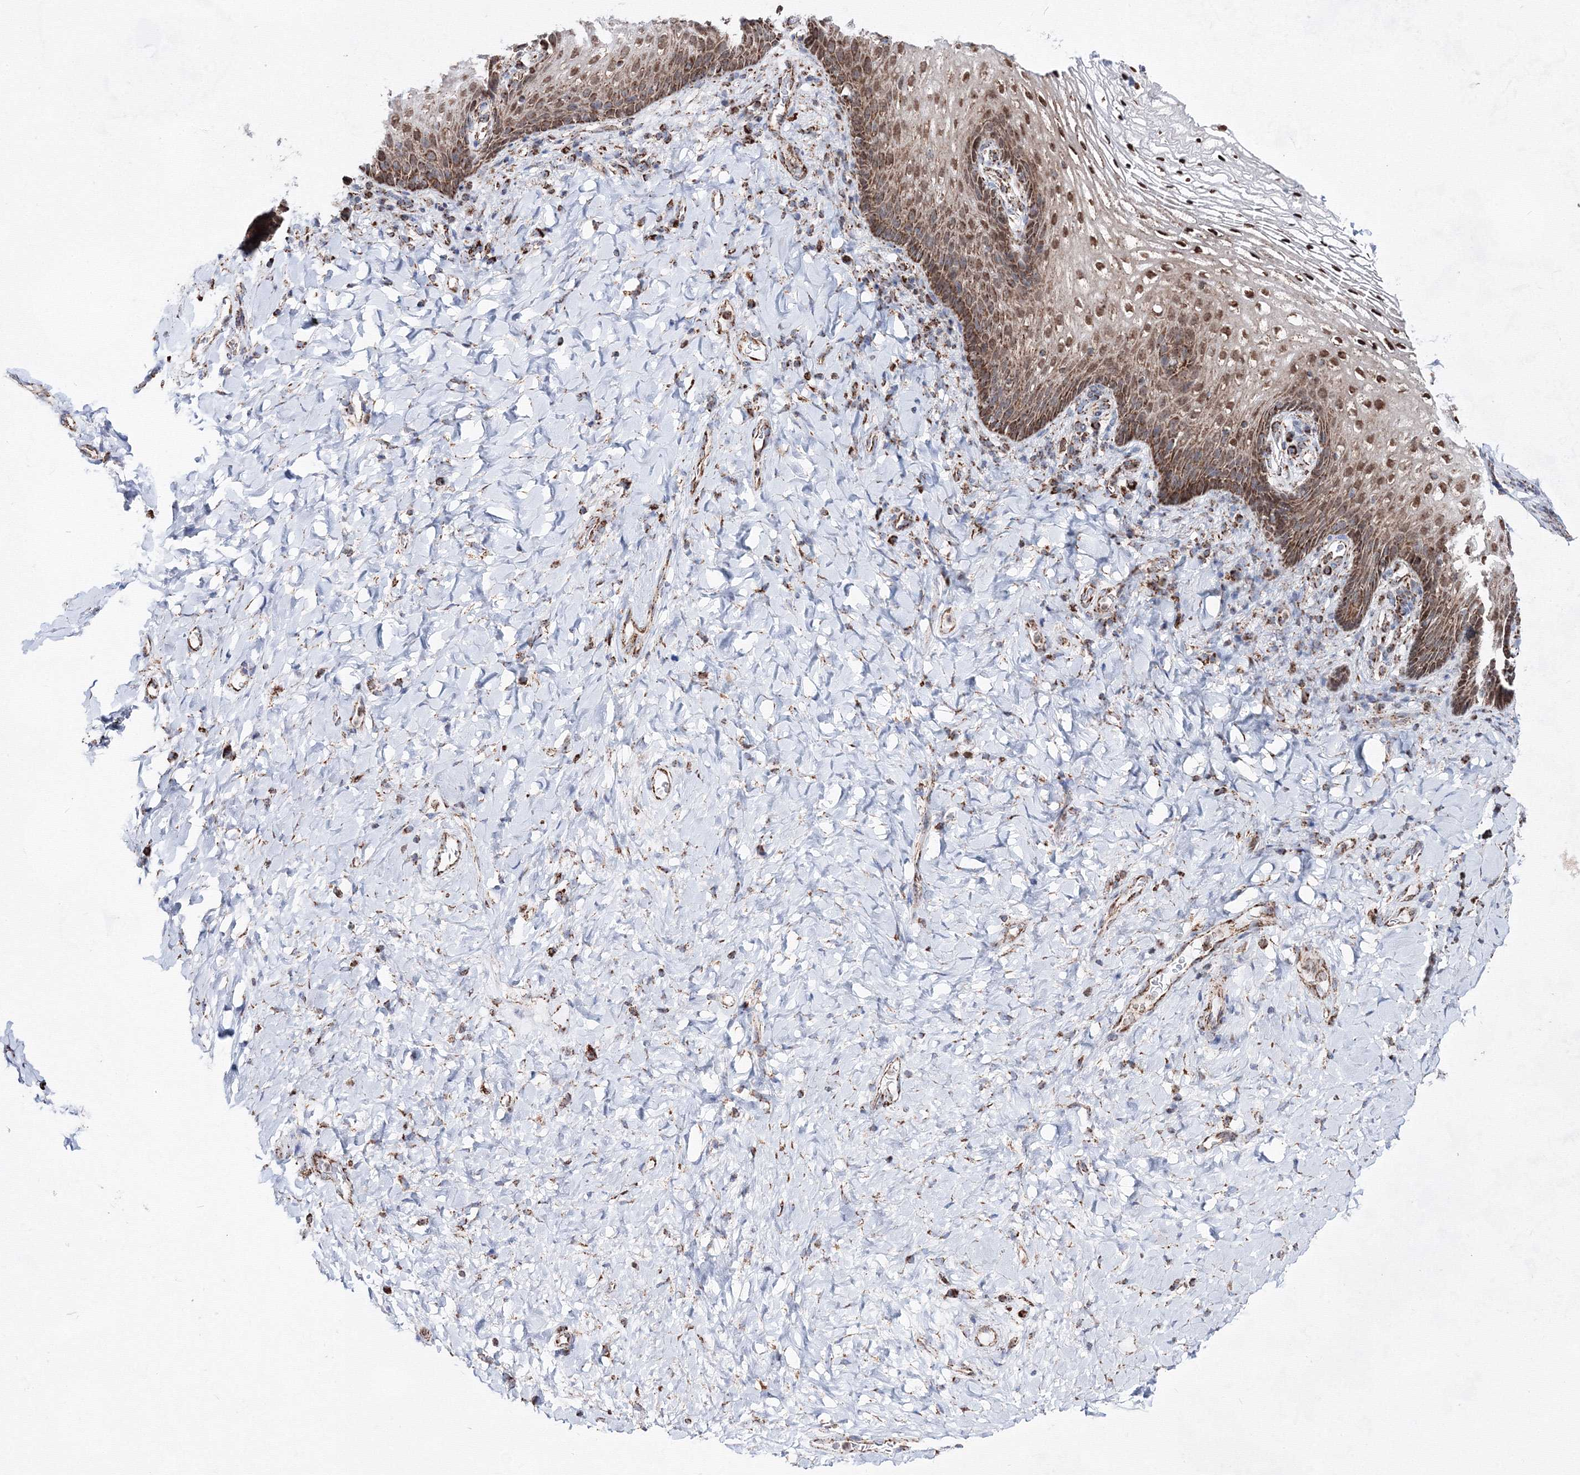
{"staining": {"intensity": "moderate", "quantity": ">75%", "location": "cytoplasmic/membranous,nuclear"}, "tissue": "vagina", "cell_type": "Squamous epithelial cells", "image_type": "normal", "snomed": [{"axis": "morphology", "description": "Normal tissue, NOS"}, {"axis": "topography", "description": "Vagina"}], "caption": "High-power microscopy captured an immunohistochemistry (IHC) histopathology image of benign vagina, revealing moderate cytoplasmic/membranous,nuclear staining in about >75% of squamous epithelial cells.", "gene": "HADHB", "patient": {"sex": "female", "age": 60}}